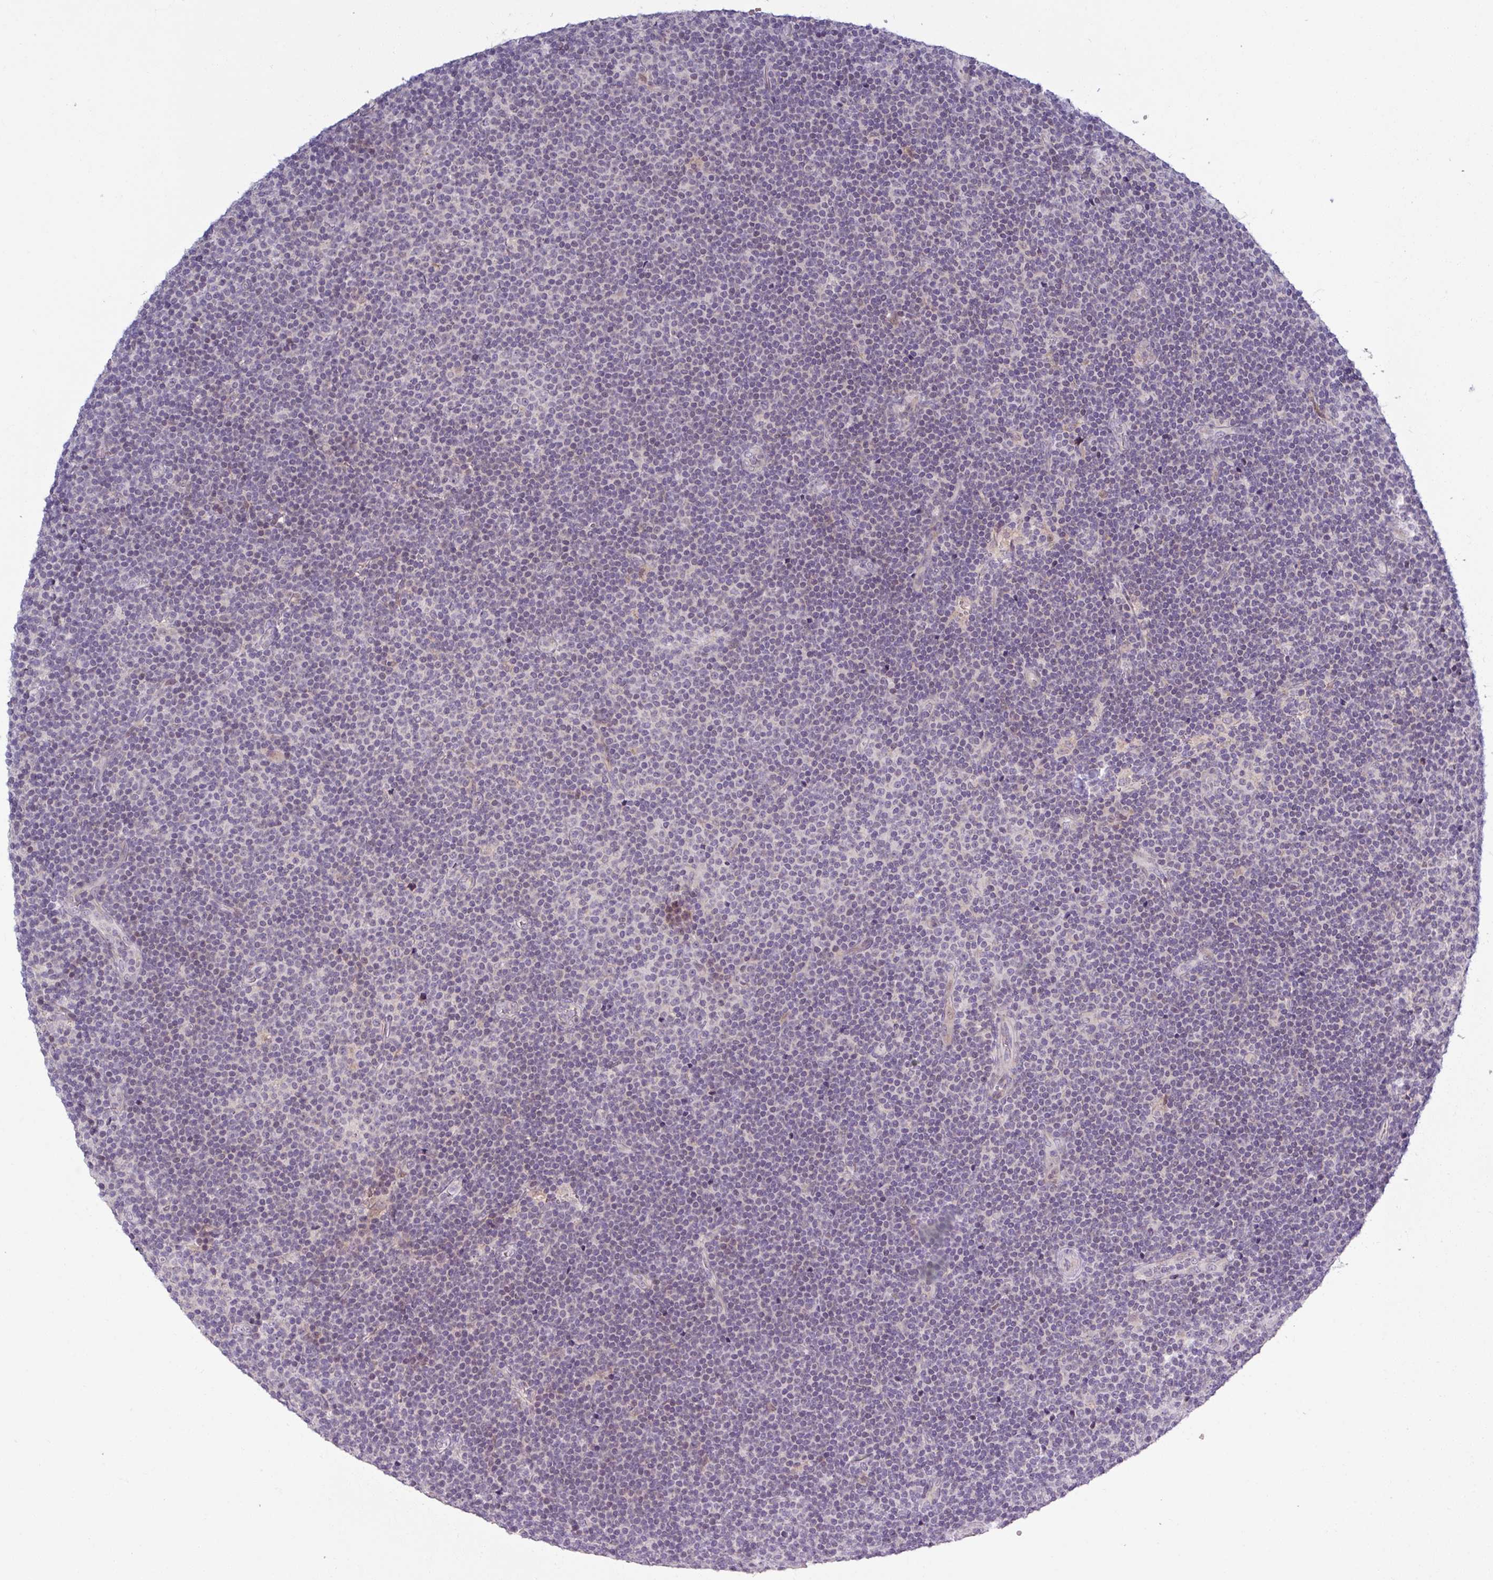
{"staining": {"intensity": "negative", "quantity": "none", "location": "none"}, "tissue": "lymphoma", "cell_type": "Tumor cells", "image_type": "cancer", "snomed": [{"axis": "morphology", "description": "Malignant lymphoma, non-Hodgkin's type, Low grade"}, {"axis": "topography", "description": "Lymph node"}], "caption": "Immunohistochemistry image of neoplastic tissue: human low-grade malignant lymphoma, non-Hodgkin's type stained with DAB (3,3'-diaminobenzidine) shows no significant protein staining in tumor cells. (DAB (3,3'-diaminobenzidine) immunohistochemistry visualized using brightfield microscopy, high magnification).", "gene": "OGFOD3", "patient": {"sex": "male", "age": 48}}